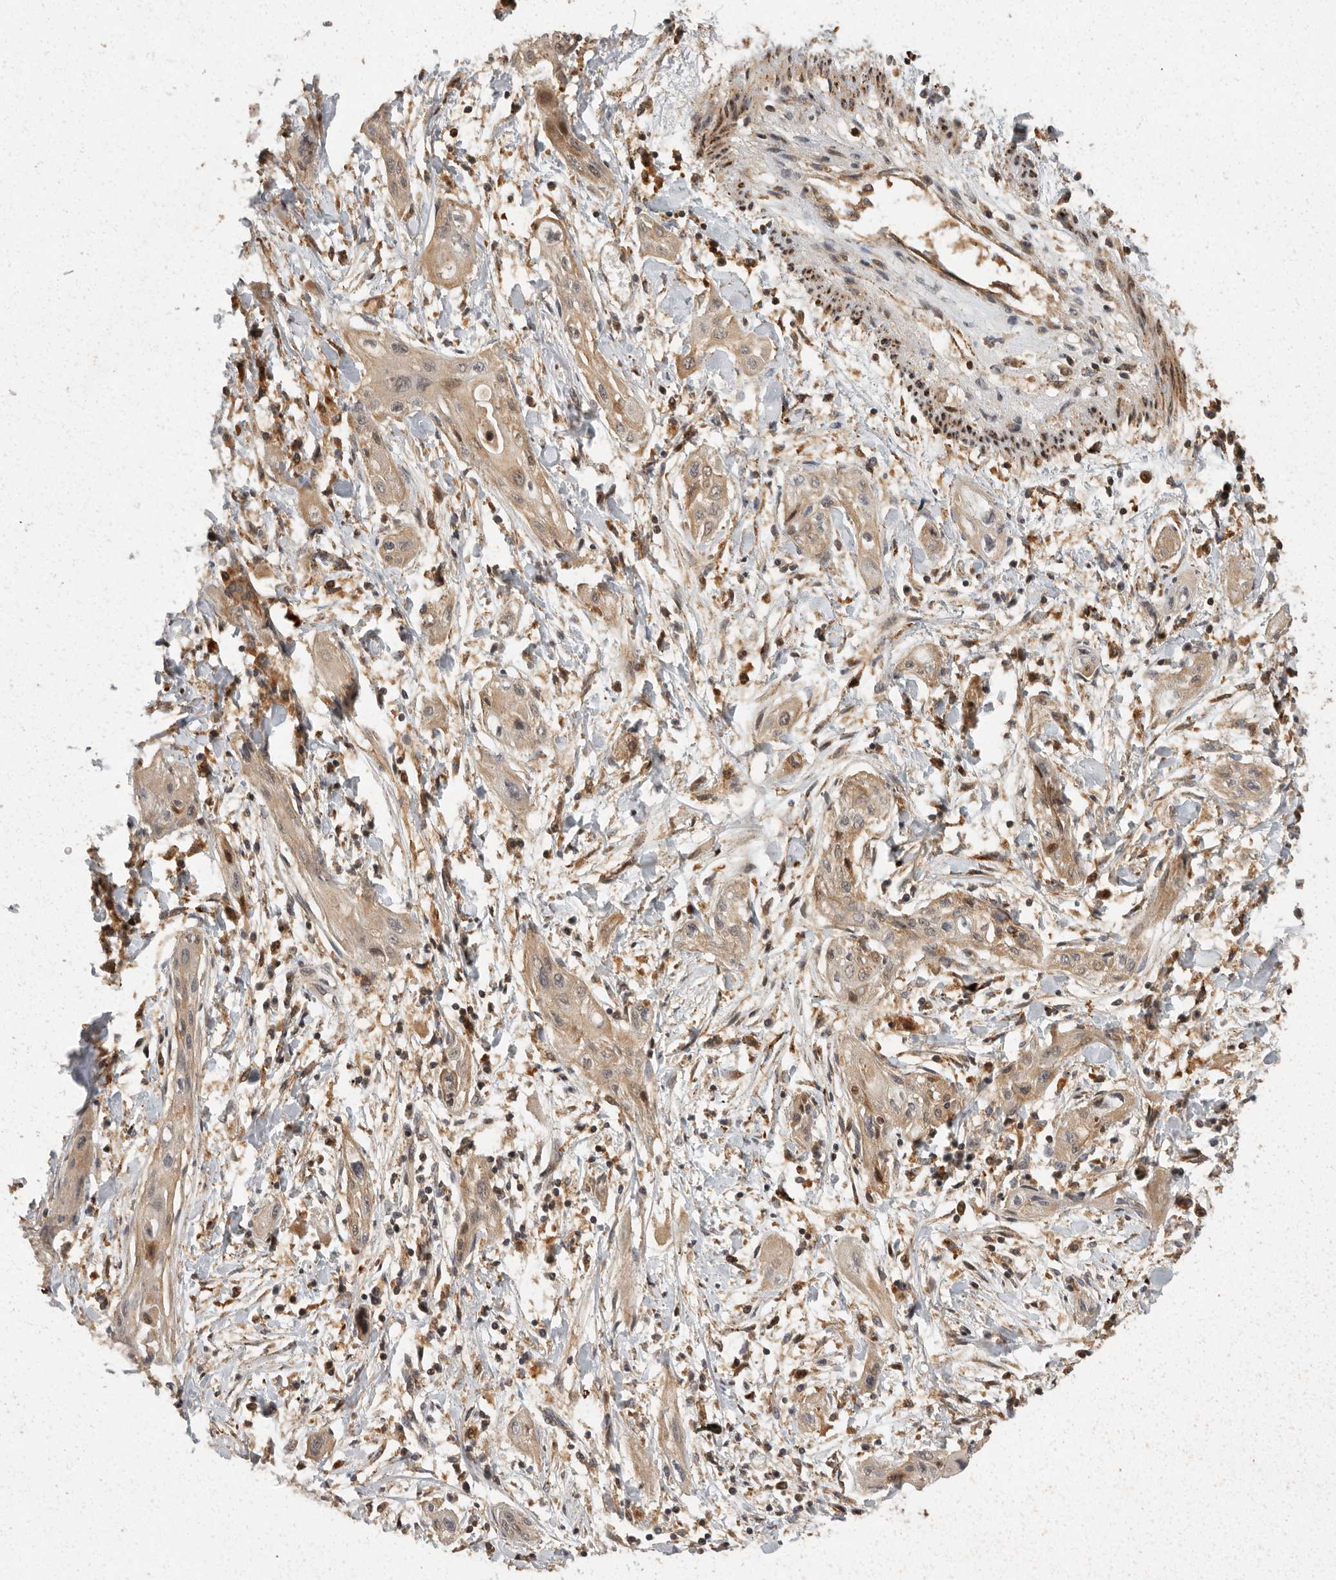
{"staining": {"intensity": "moderate", "quantity": ">75%", "location": "cytoplasmic/membranous"}, "tissue": "lung cancer", "cell_type": "Tumor cells", "image_type": "cancer", "snomed": [{"axis": "morphology", "description": "Squamous cell carcinoma, NOS"}, {"axis": "topography", "description": "Lung"}], "caption": "Immunohistochemical staining of human squamous cell carcinoma (lung) exhibits medium levels of moderate cytoplasmic/membranous protein expression in approximately >75% of tumor cells.", "gene": "SWT1", "patient": {"sex": "female", "age": 47}}